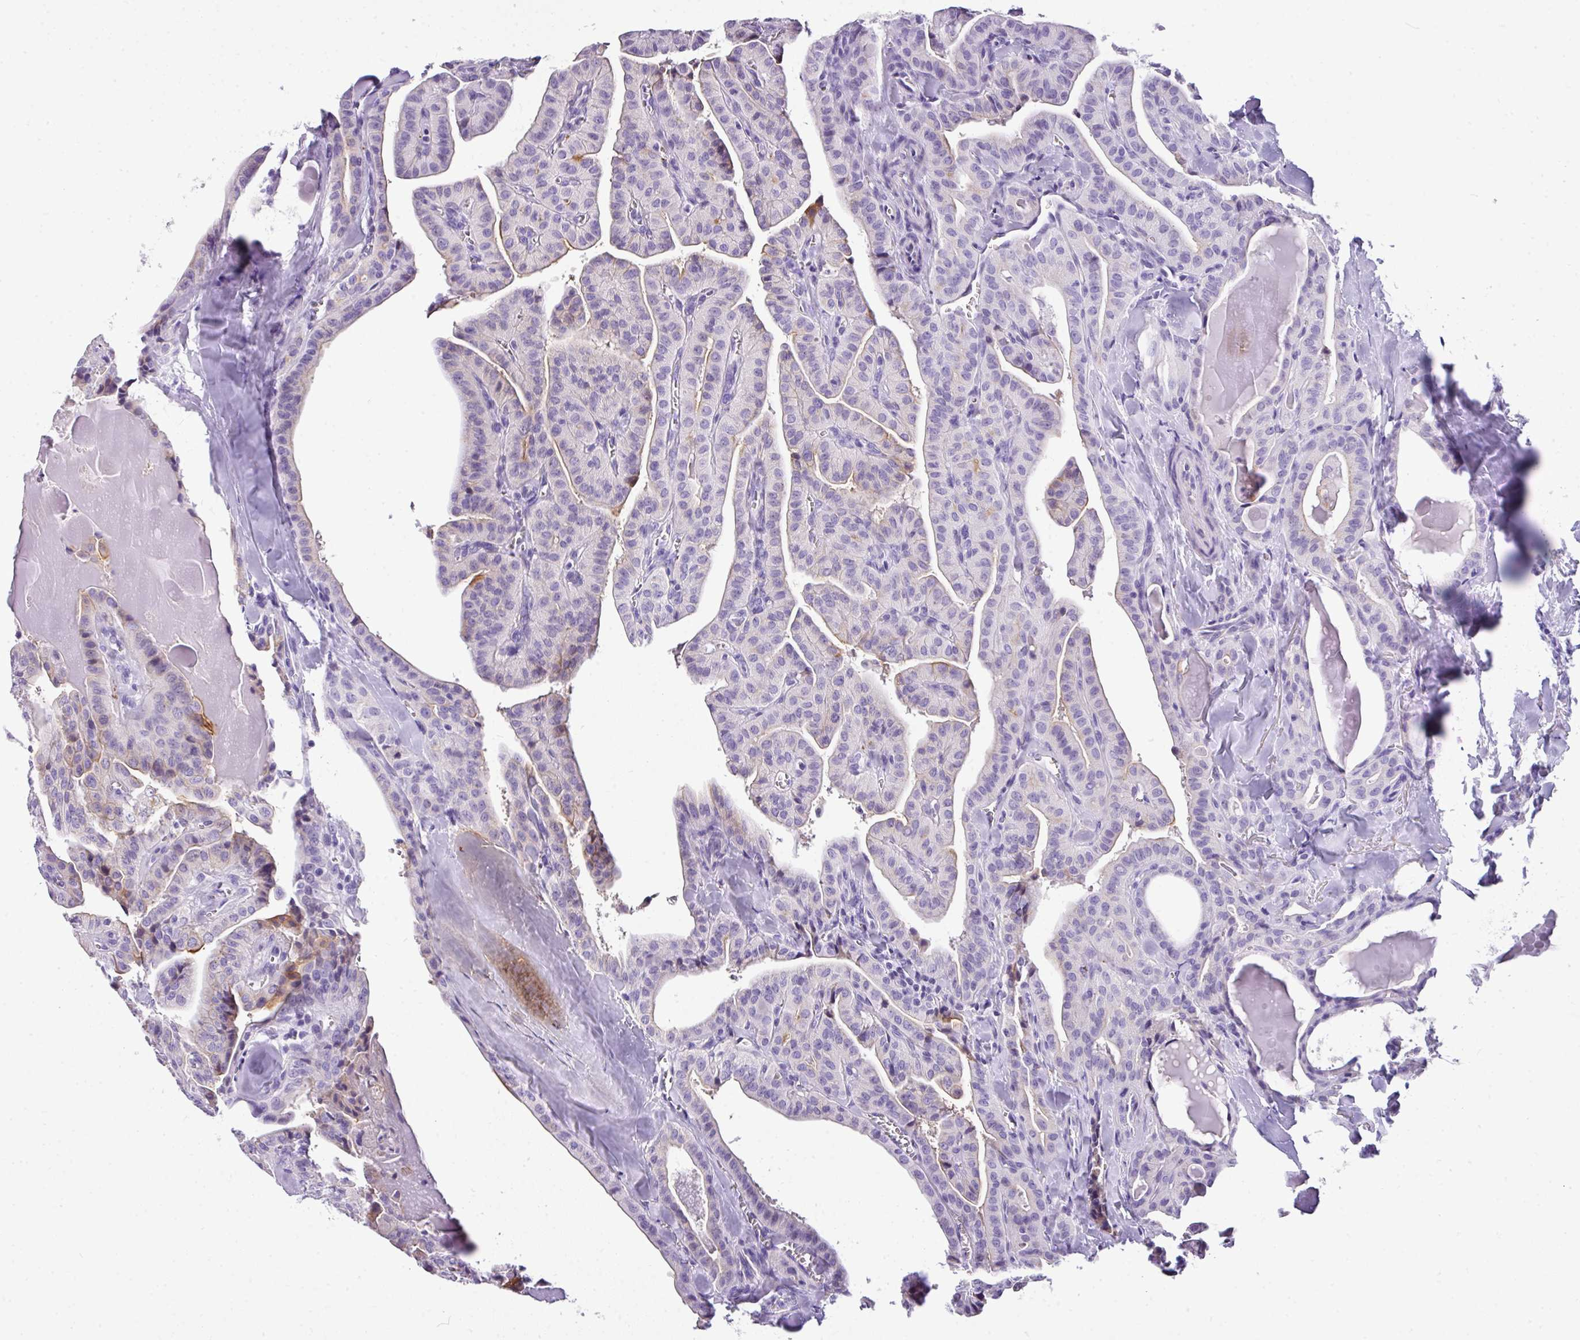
{"staining": {"intensity": "negative", "quantity": "none", "location": "none"}, "tissue": "thyroid cancer", "cell_type": "Tumor cells", "image_type": "cancer", "snomed": [{"axis": "morphology", "description": "Papillary adenocarcinoma, NOS"}, {"axis": "topography", "description": "Thyroid gland"}], "caption": "This histopathology image is of thyroid papillary adenocarcinoma stained with IHC to label a protein in brown with the nuclei are counter-stained blue. There is no staining in tumor cells. (IHC, brightfield microscopy, high magnification).", "gene": "MUC21", "patient": {"sex": "male", "age": 52}}